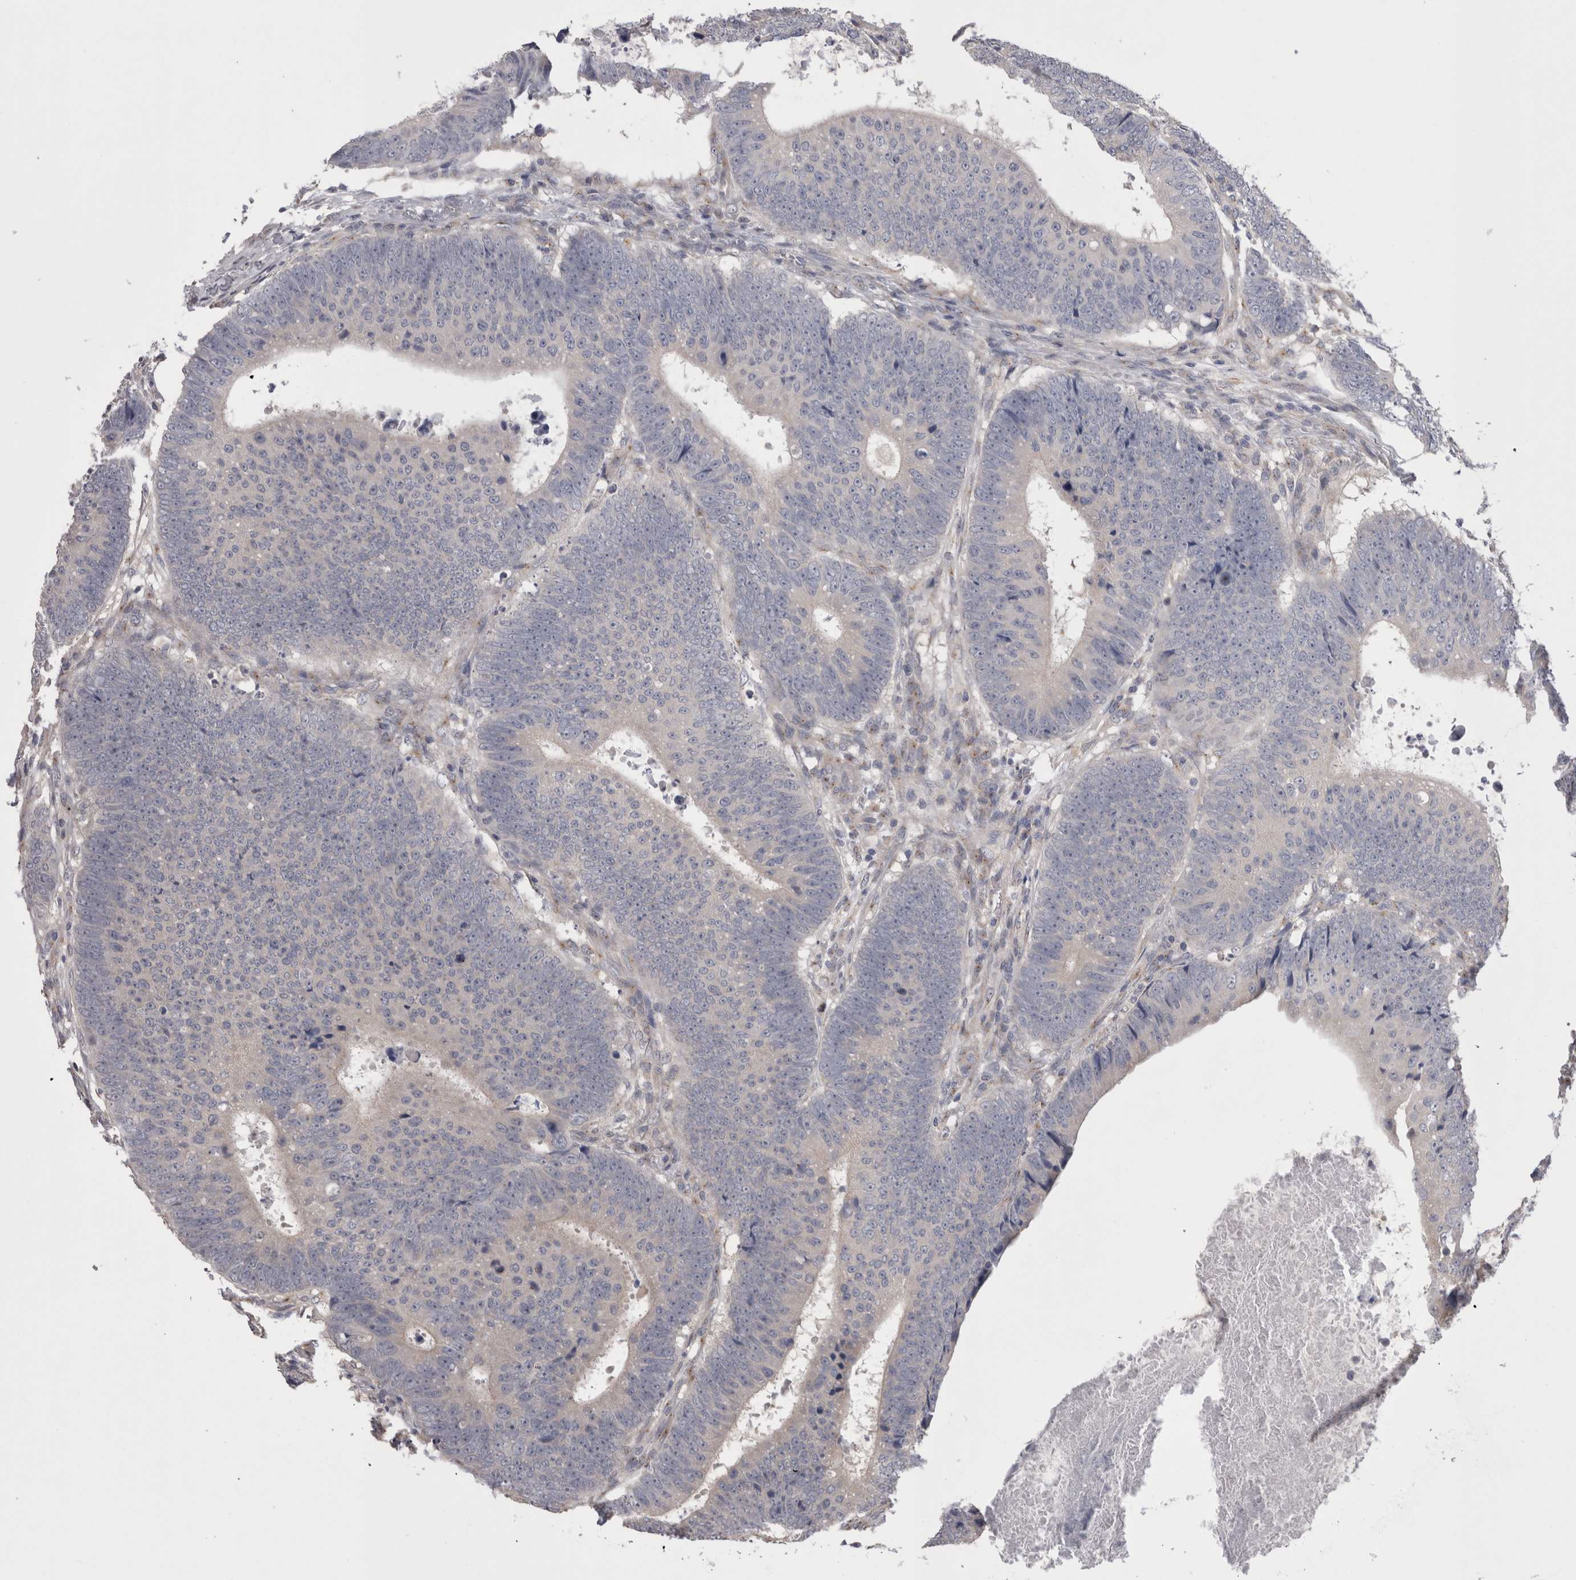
{"staining": {"intensity": "negative", "quantity": "none", "location": "none"}, "tissue": "colorectal cancer", "cell_type": "Tumor cells", "image_type": "cancer", "snomed": [{"axis": "morphology", "description": "Adenocarcinoma, NOS"}, {"axis": "topography", "description": "Colon"}], "caption": "The histopathology image shows no significant positivity in tumor cells of colorectal adenocarcinoma.", "gene": "DCTN6", "patient": {"sex": "male", "age": 56}}